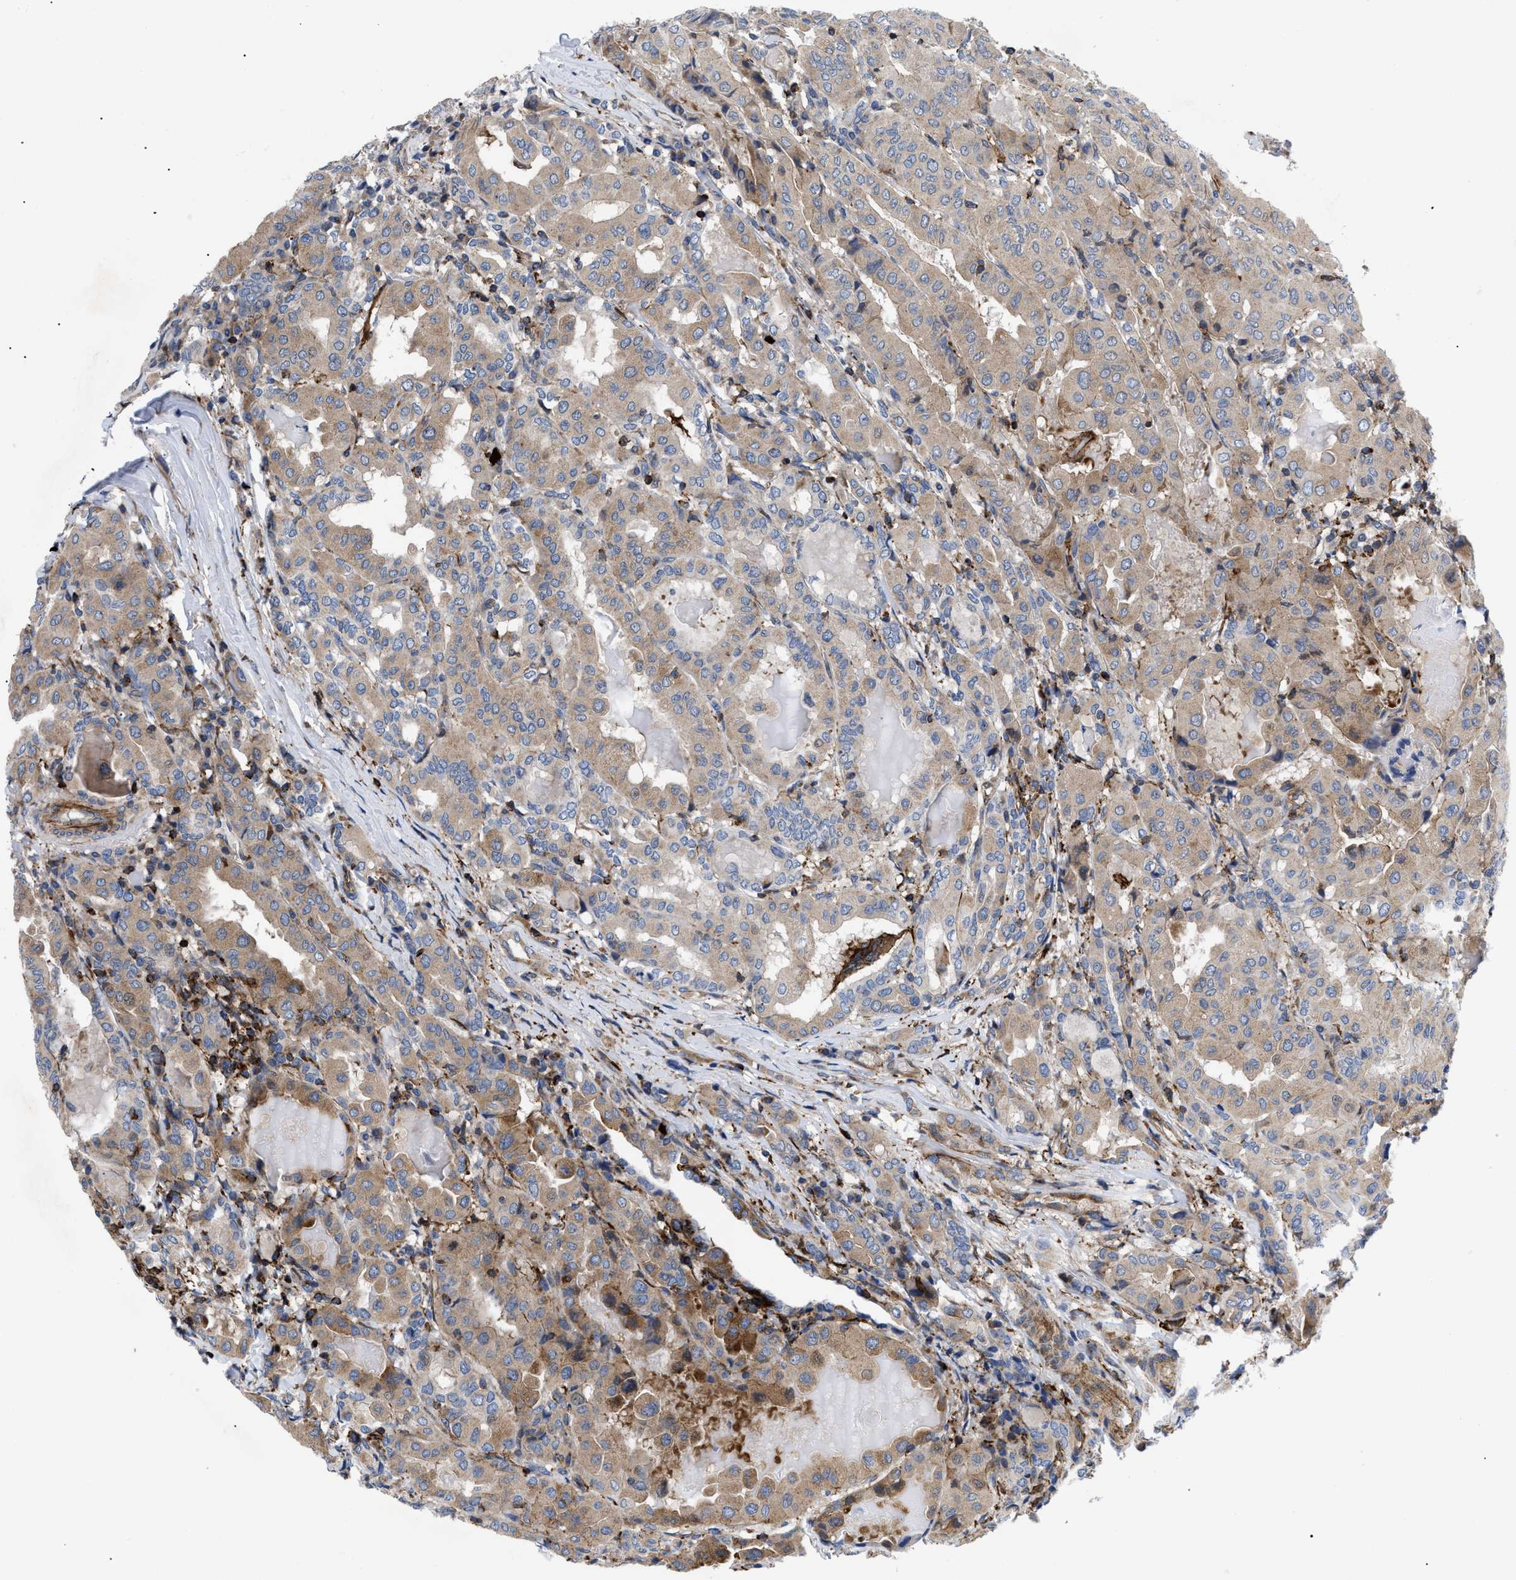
{"staining": {"intensity": "weak", "quantity": ">75%", "location": "cytoplasmic/membranous"}, "tissue": "thyroid cancer", "cell_type": "Tumor cells", "image_type": "cancer", "snomed": [{"axis": "morphology", "description": "Papillary adenocarcinoma, NOS"}, {"axis": "topography", "description": "Thyroid gland"}], "caption": "Immunohistochemistry (IHC) staining of thyroid cancer, which shows low levels of weak cytoplasmic/membranous positivity in approximately >75% of tumor cells indicating weak cytoplasmic/membranous protein staining. The staining was performed using DAB (3,3'-diaminobenzidine) (brown) for protein detection and nuclei were counterstained in hematoxylin (blue).", "gene": "SPAST", "patient": {"sex": "female", "age": 42}}